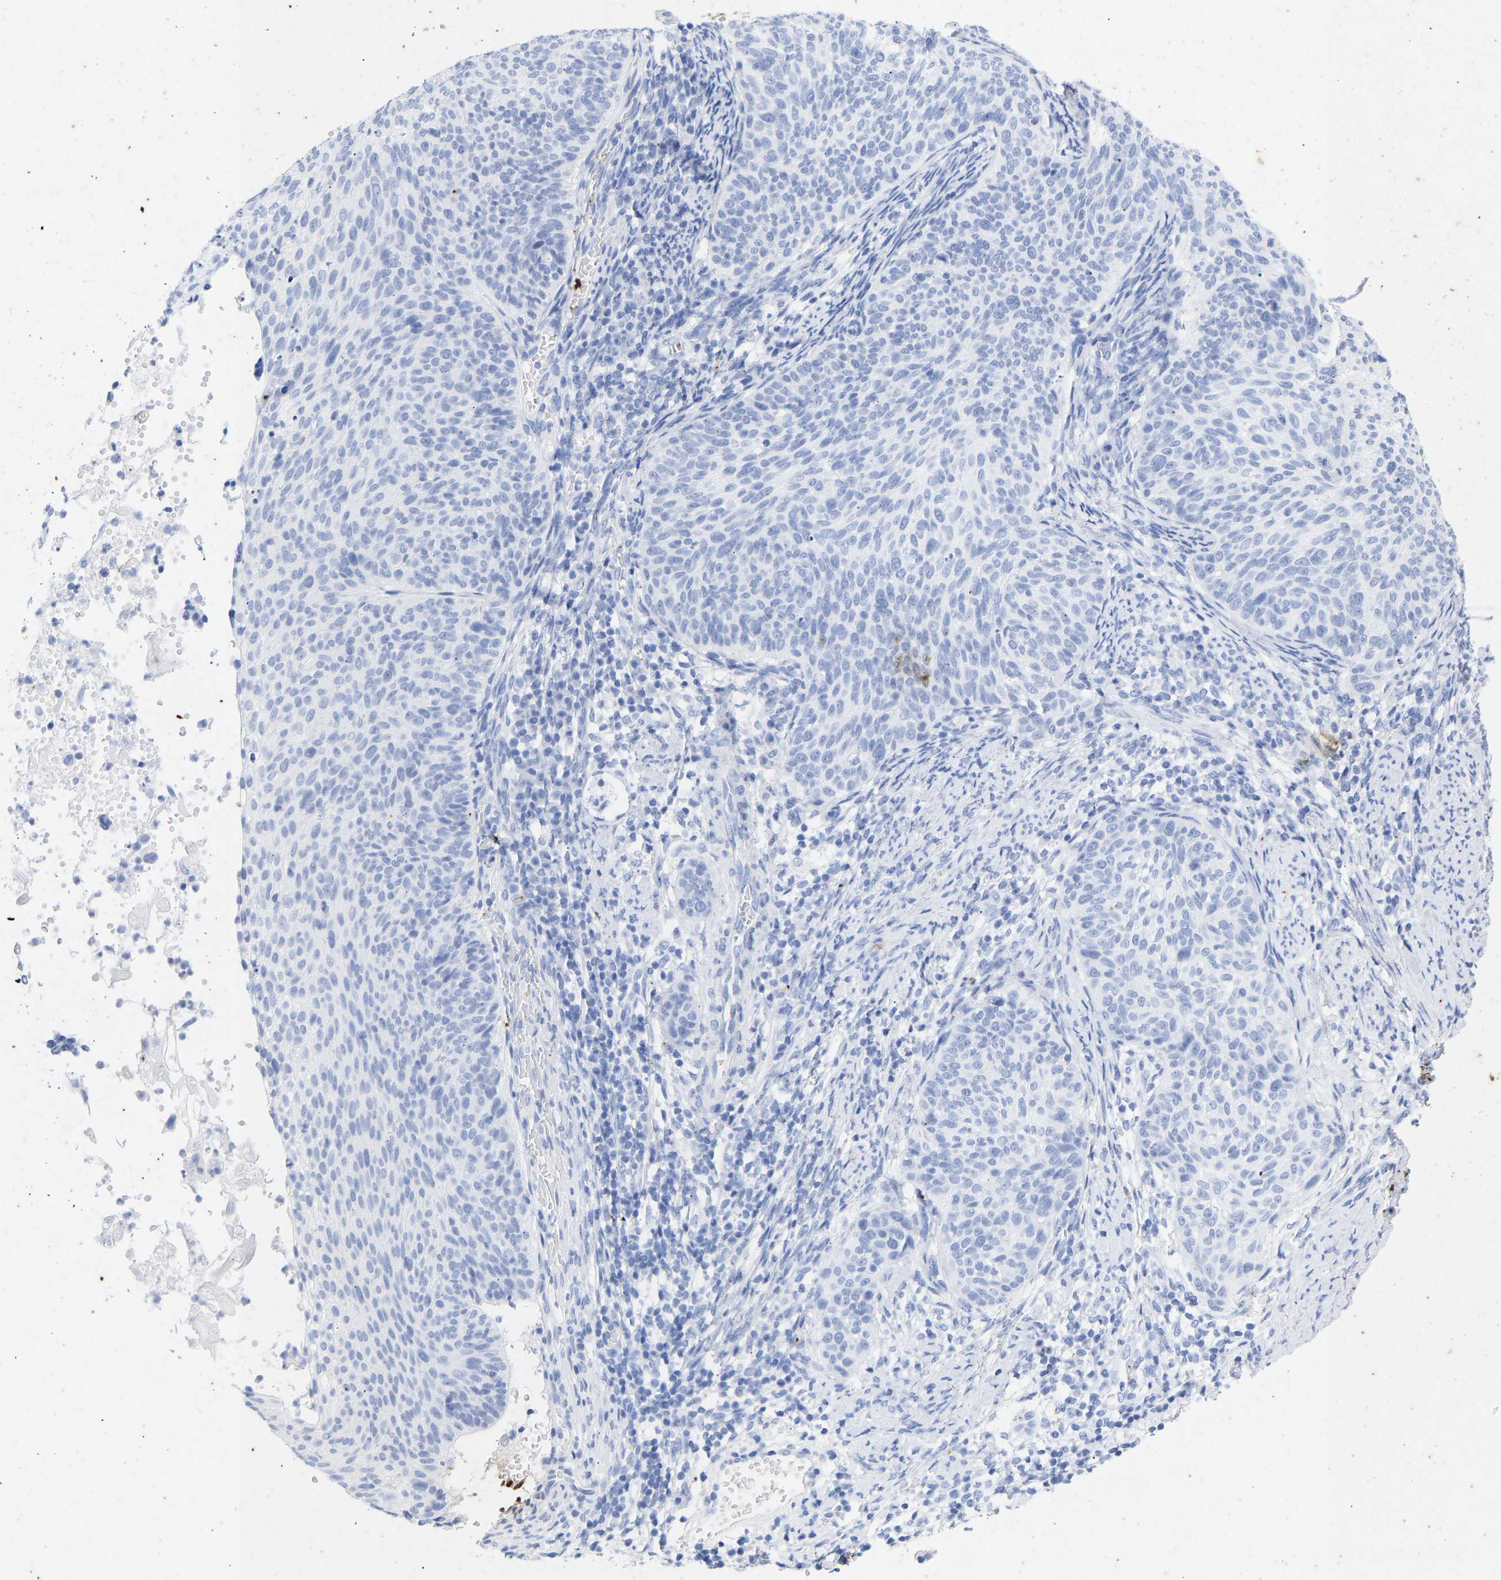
{"staining": {"intensity": "negative", "quantity": "none", "location": "none"}, "tissue": "cervical cancer", "cell_type": "Tumor cells", "image_type": "cancer", "snomed": [{"axis": "morphology", "description": "Squamous cell carcinoma, NOS"}, {"axis": "topography", "description": "Cervix"}], "caption": "Immunohistochemistry of human cervical cancer demonstrates no expression in tumor cells.", "gene": "KRT1", "patient": {"sex": "female", "age": 70}}